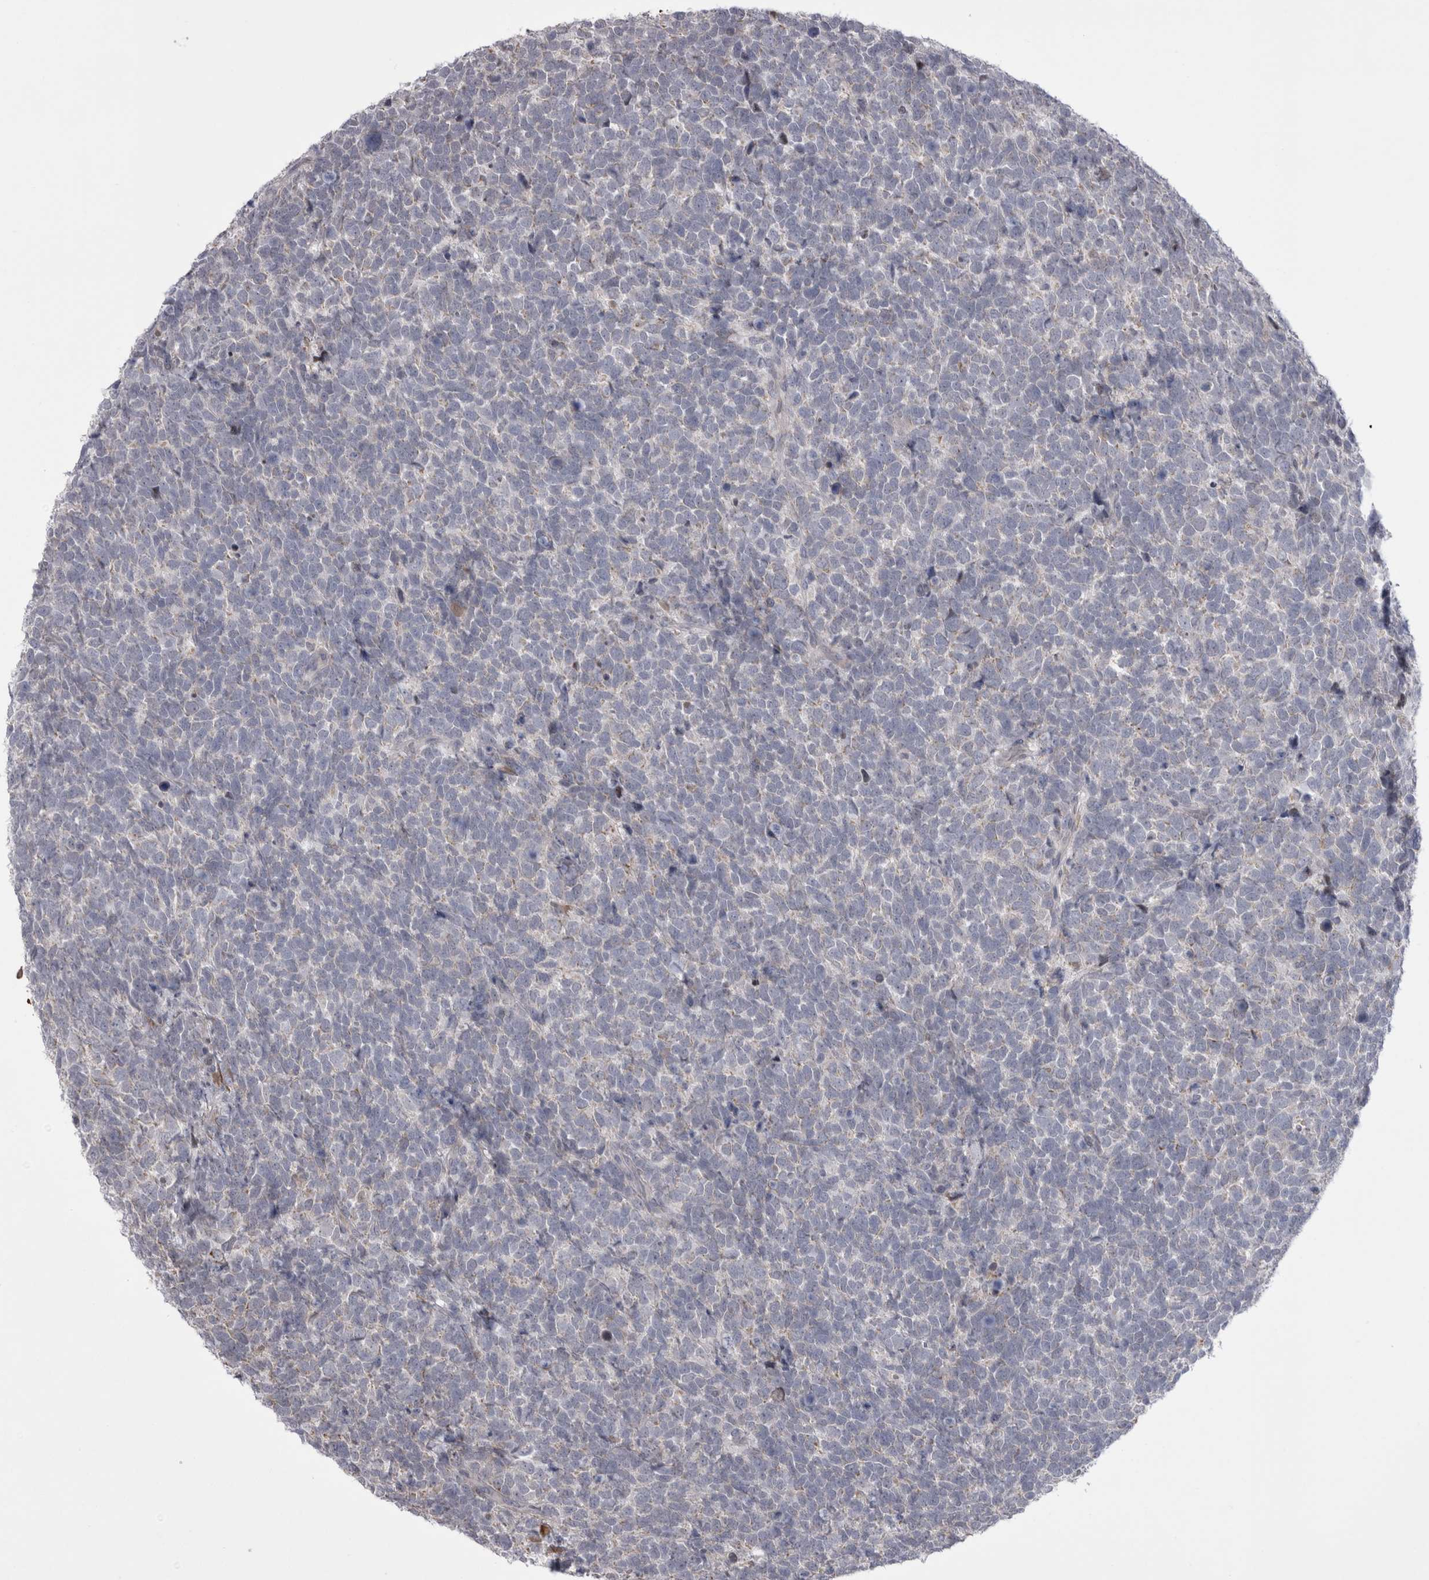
{"staining": {"intensity": "weak", "quantity": "25%-75%", "location": "cytoplasmic/membranous"}, "tissue": "urothelial cancer", "cell_type": "Tumor cells", "image_type": "cancer", "snomed": [{"axis": "morphology", "description": "Urothelial carcinoma, High grade"}, {"axis": "topography", "description": "Urinary bladder"}], "caption": "This micrograph shows immunohistochemistry staining of urothelial cancer, with low weak cytoplasmic/membranous staining in about 25%-75% of tumor cells.", "gene": "CHIC2", "patient": {"sex": "female", "age": 82}}